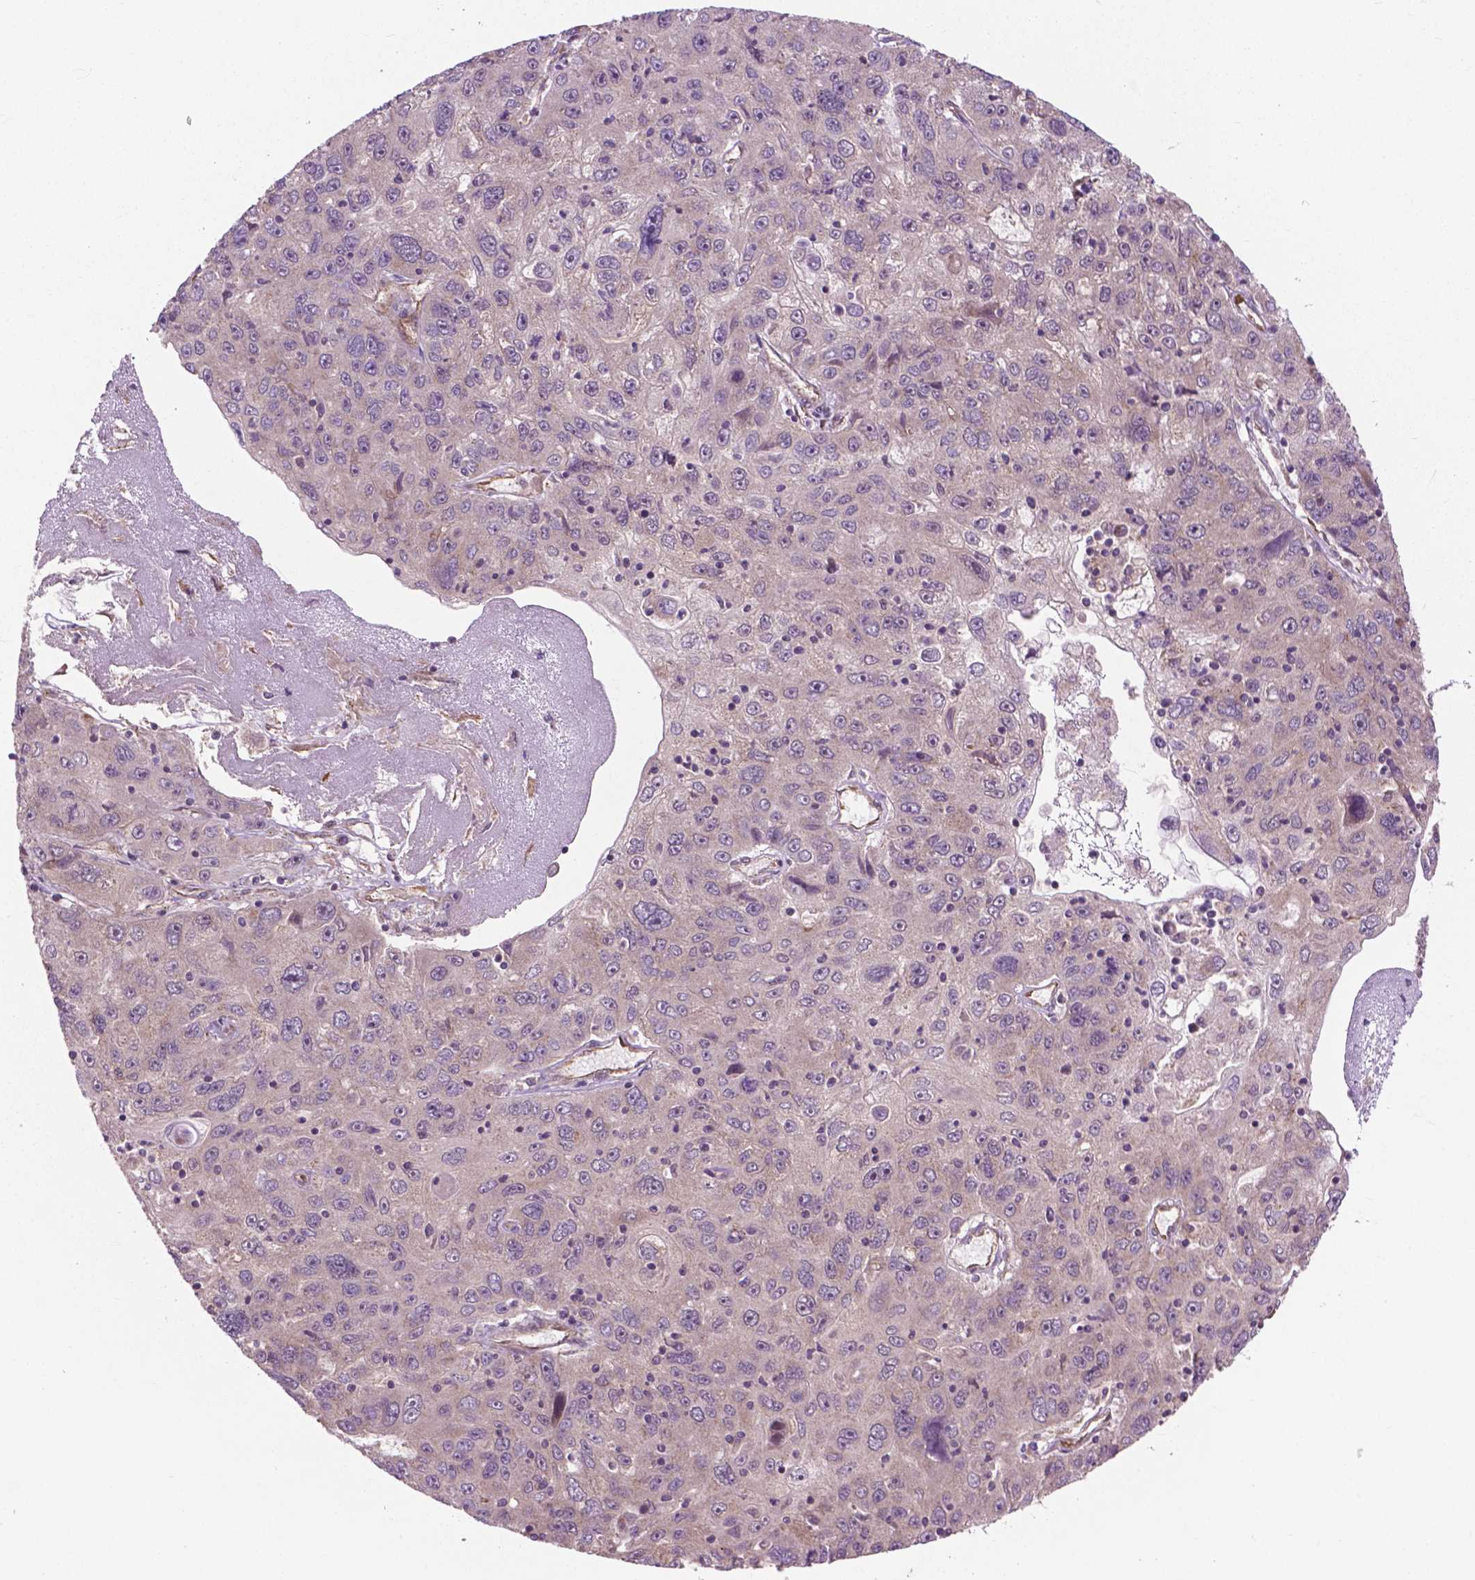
{"staining": {"intensity": "negative", "quantity": "none", "location": "none"}, "tissue": "stomach cancer", "cell_type": "Tumor cells", "image_type": "cancer", "snomed": [{"axis": "morphology", "description": "Adenocarcinoma, NOS"}, {"axis": "topography", "description": "Stomach"}], "caption": "Human stomach cancer (adenocarcinoma) stained for a protein using immunohistochemistry (IHC) exhibits no expression in tumor cells.", "gene": "PPP1CB", "patient": {"sex": "male", "age": 56}}